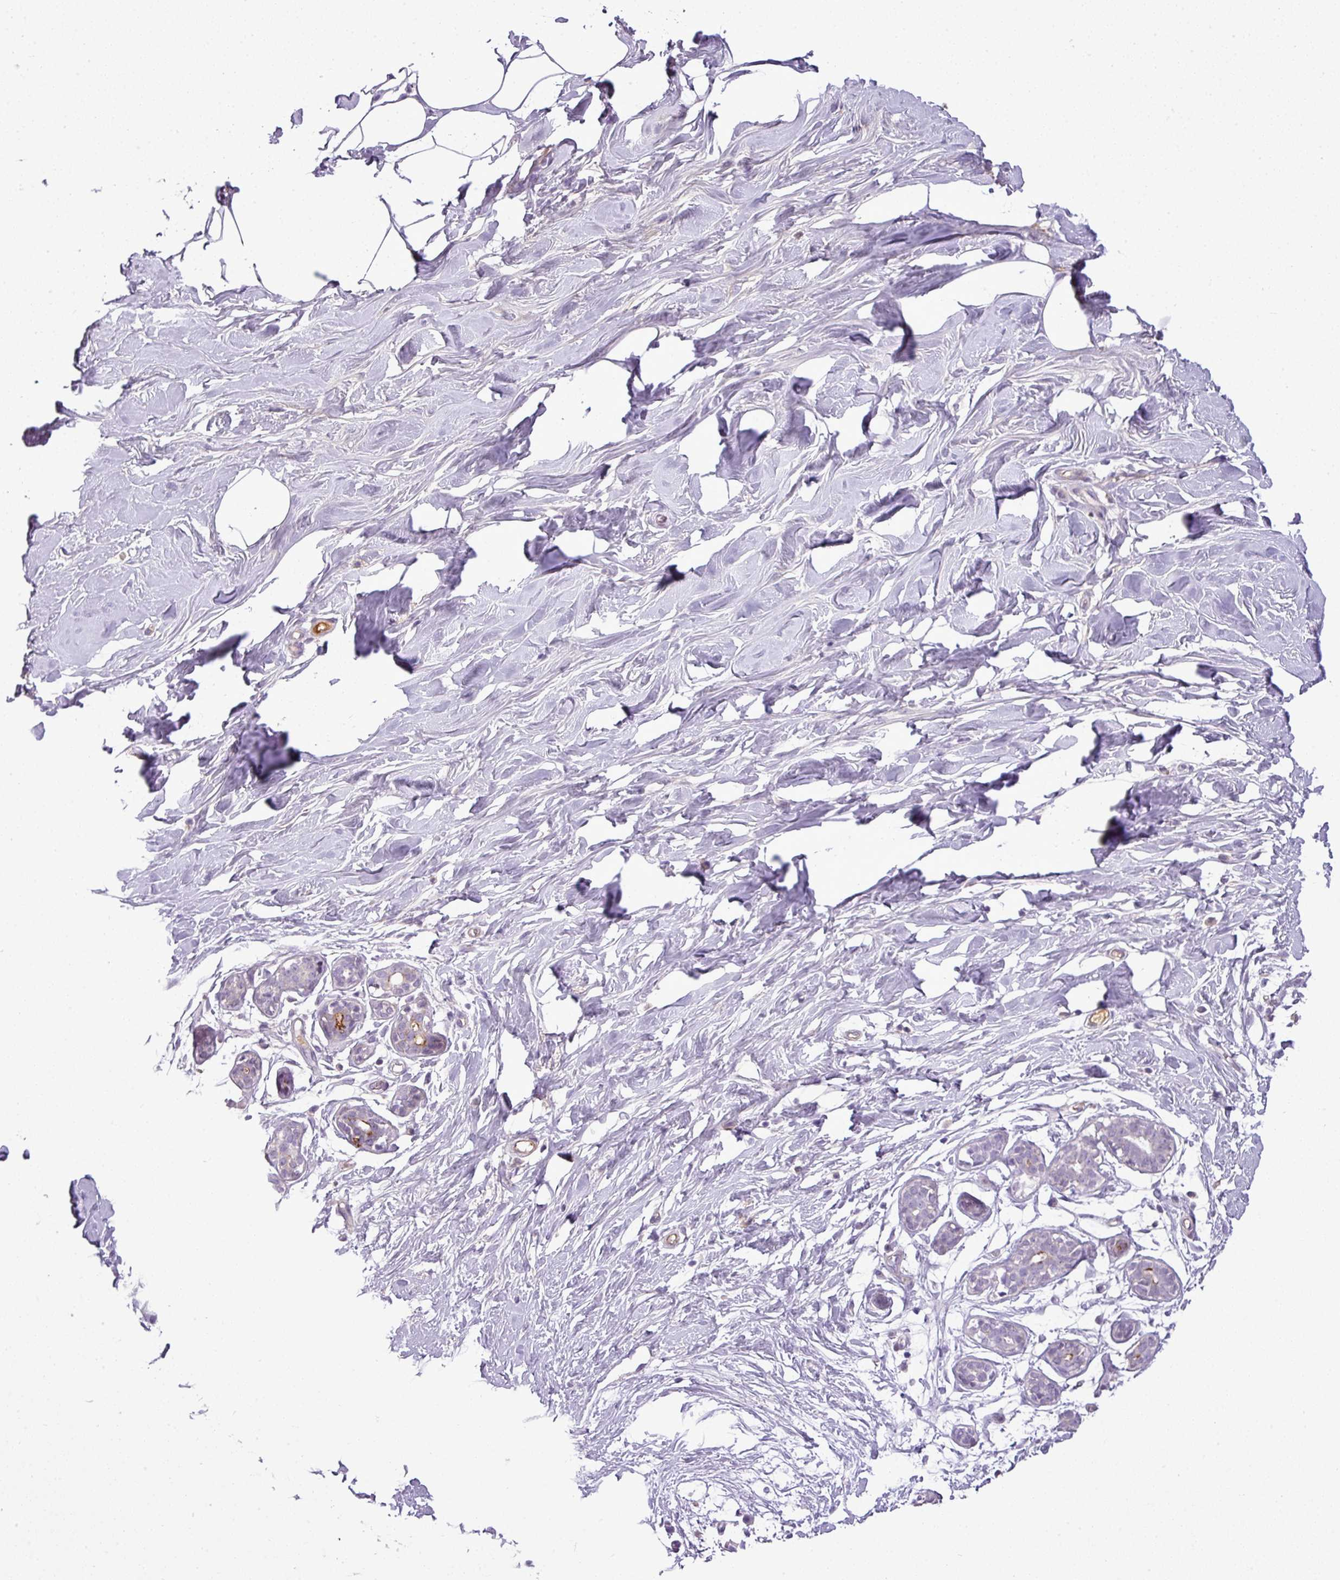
{"staining": {"intensity": "weak", "quantity": "25%-75%", "location": "cytoplasmic/membranous"}, "tissue": "breast", "cell_type": "Adipocytes", "image_type": "normal", "snomed": [{"axis": "morphology", "description": "Normal tissue, NOS"}, {"axis": "topography", "description": "Breast"}], "caption": "A high-resolution photomicrograph shows IHC staining of benign breast, which reveals weak cytoplasmic/membranous positivity in about 25%-75% of adipocytes. The protein of interest is stained brown, and the nuclei are stained in blue (DAB (3,3'-diaminobenzidine) IHC with brightfield microscopy, high magnification).", "gene": "C4A", "patient": {"sex": "female", "age": 27}}